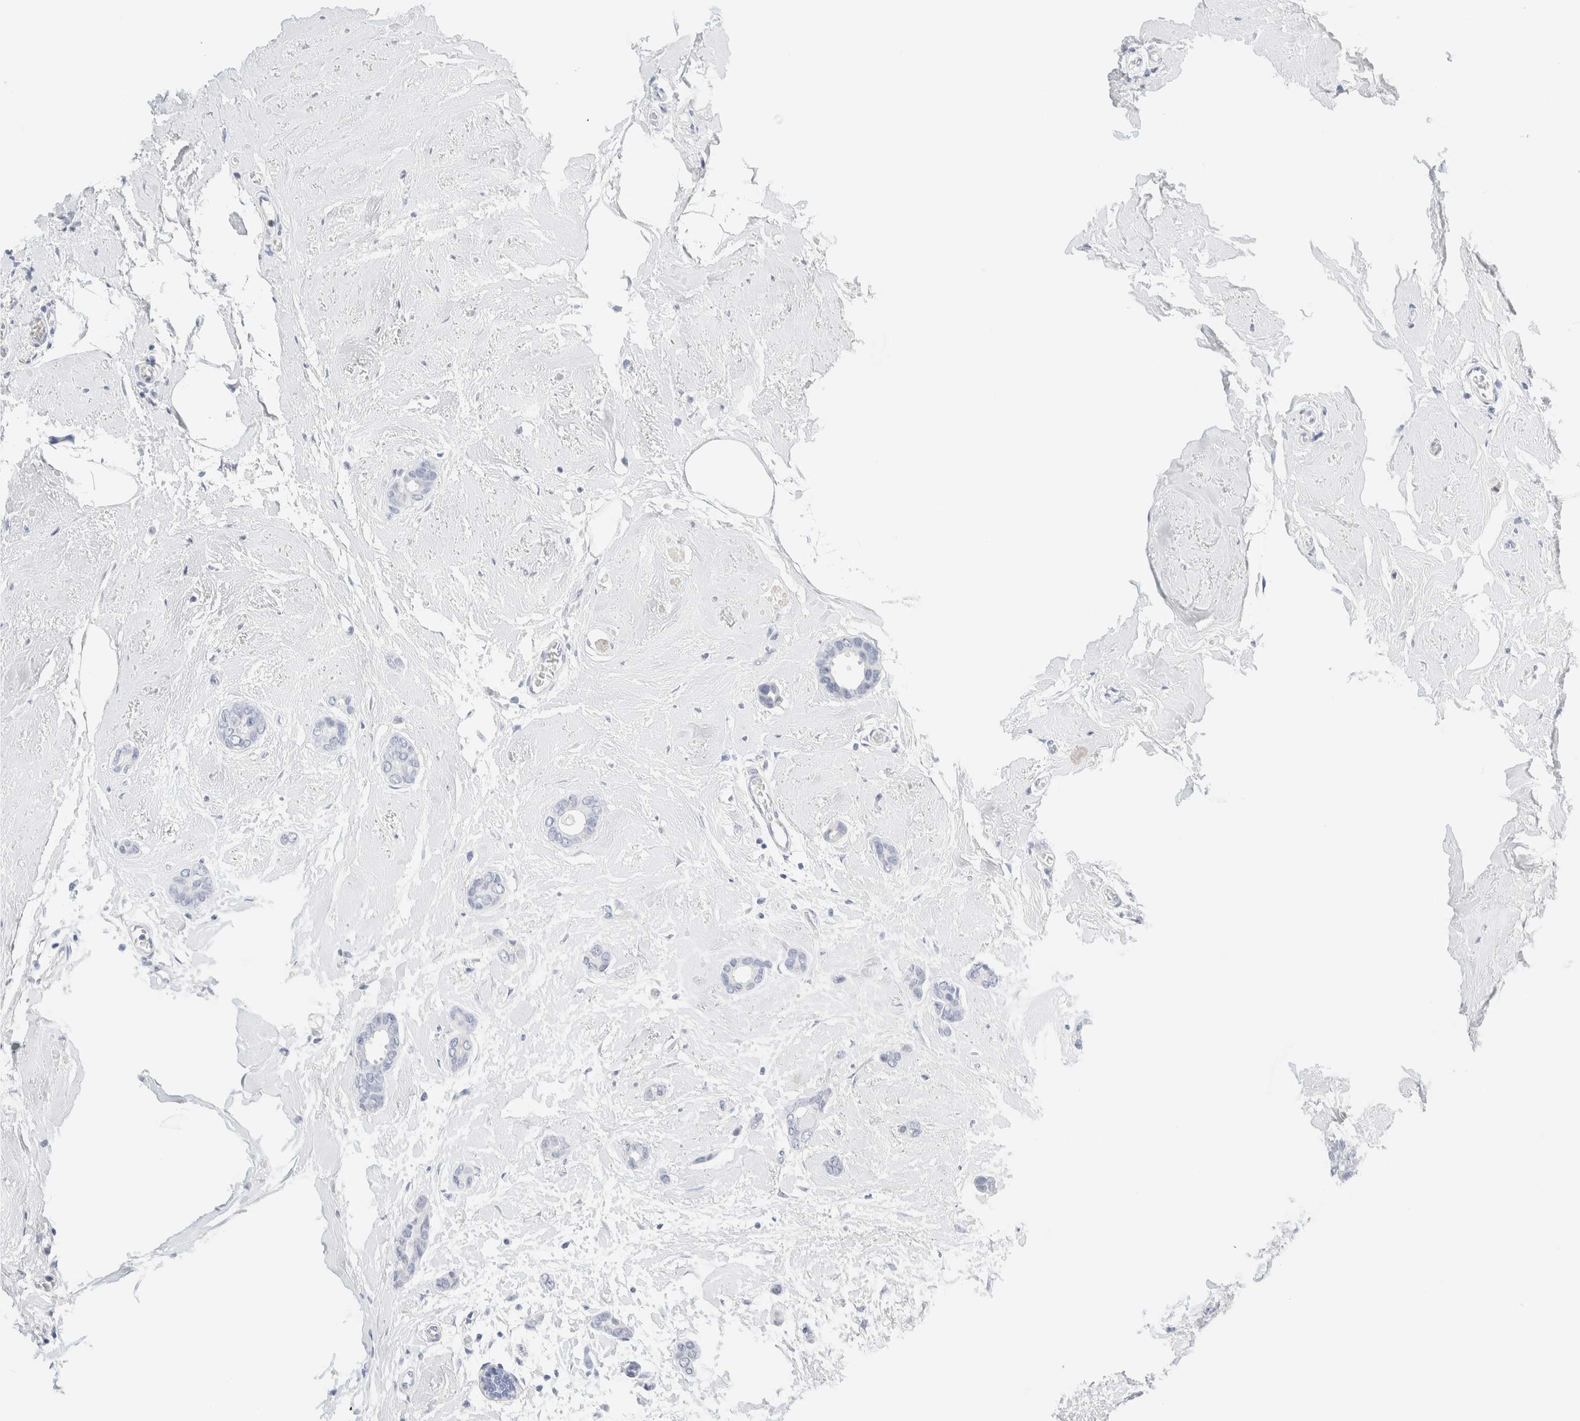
{"staining": {"intensity": "negative", "quantity": "none", "location": "none"}, "tissue": "breast cancer", "cell_type": "Tumor cells", "image_type": "cancer", "snomed": [{"axis": "morphology", "description": "Duct carcinoma"}, {"axis": "topography", "description": "Breast"}], "caption": "Tumor cells are negative for protein expression in human invasive ductal carcinoma (breast).", "gene": "DPYS", "patient": {"sex": "female", "age": 55}}